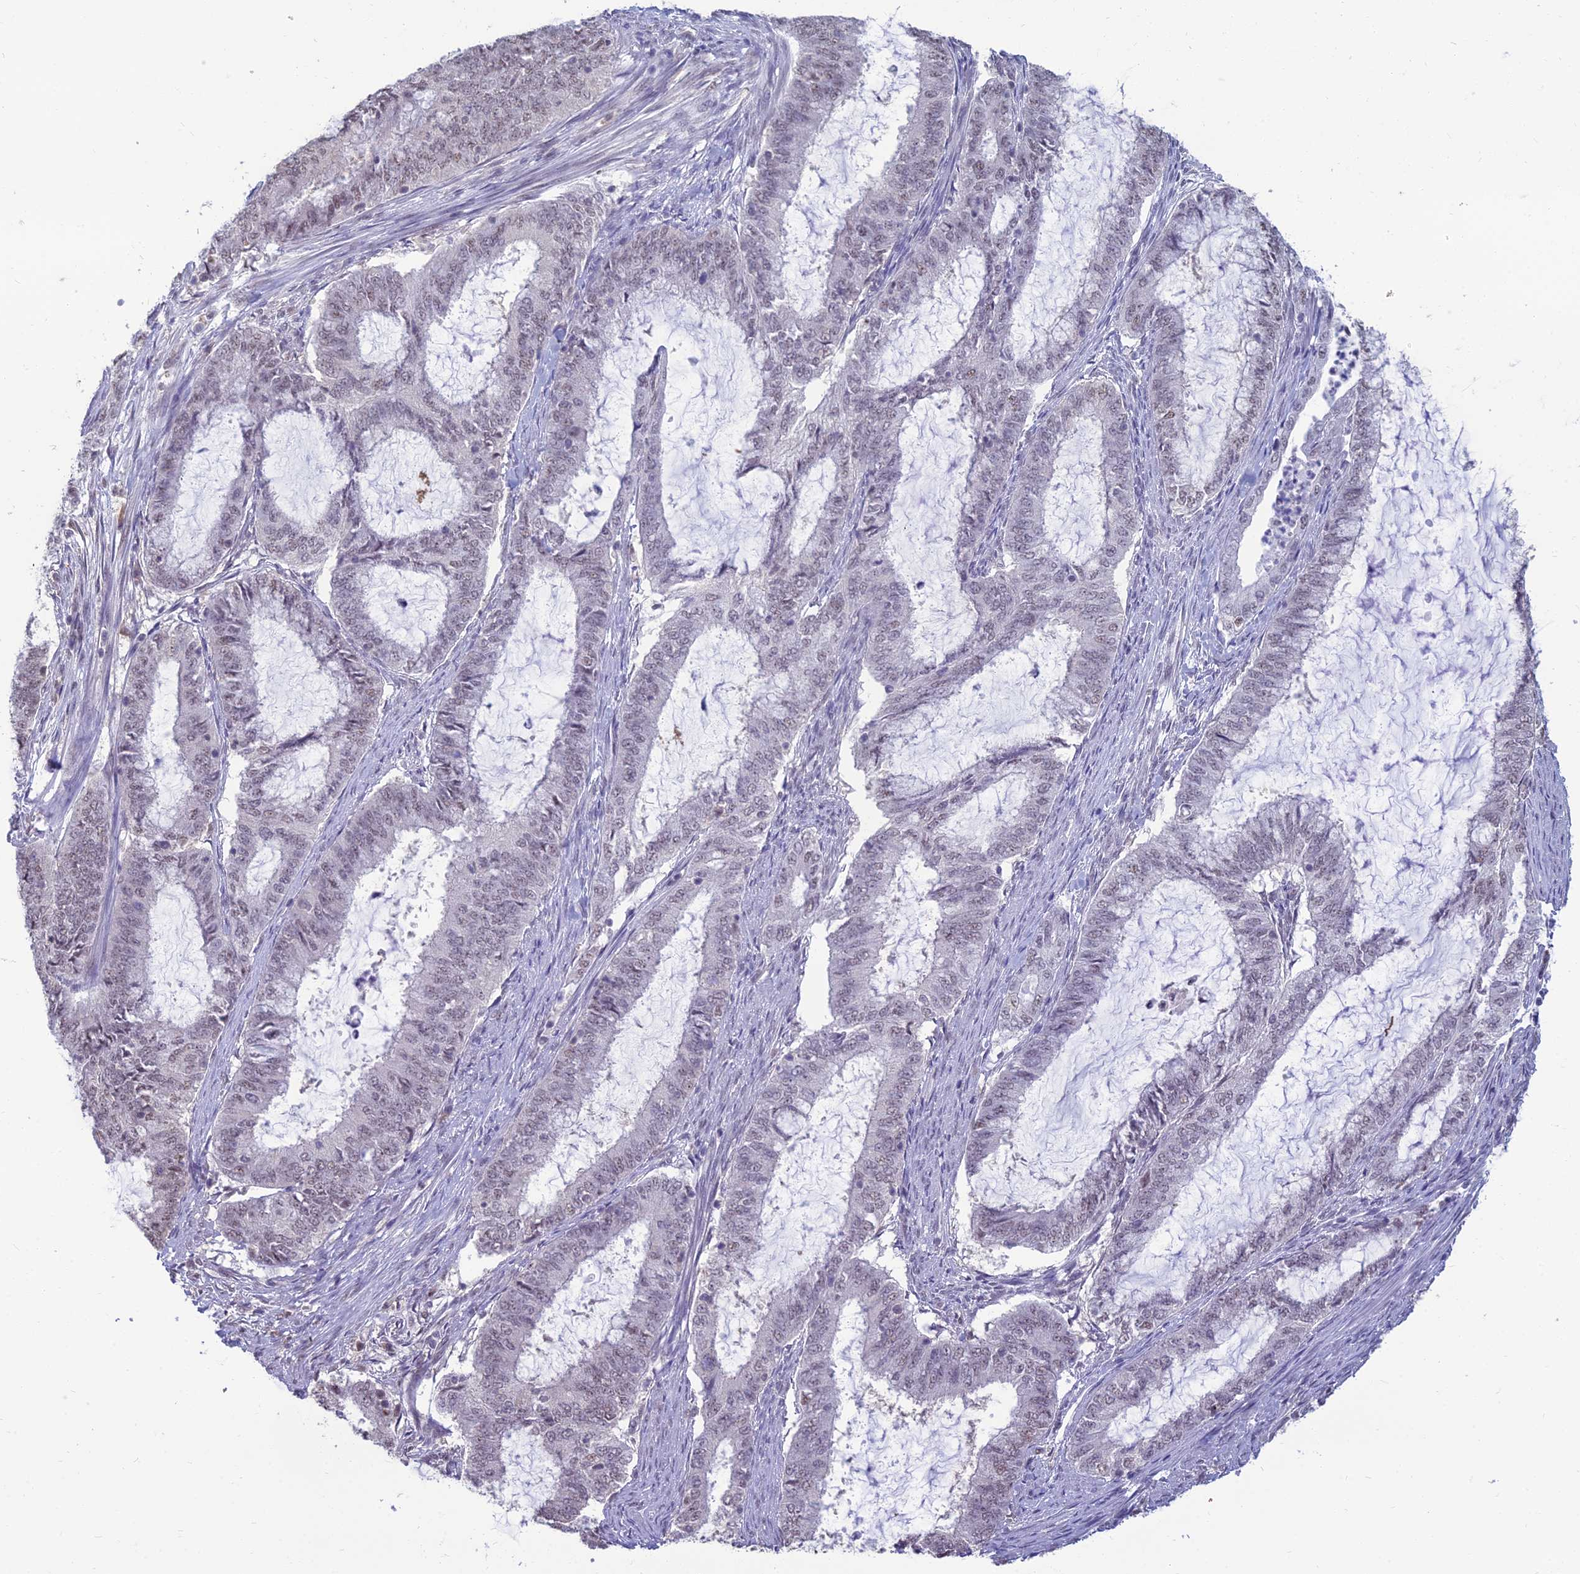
{"staining": {"intensity": "weak", "quantity": "<25%", "location": "nuclear"}, "tissue": "endometrial cancer", "cell_type": "Tumor cells", "image_type": "cancer", "snomed": [{"axis": "morphology", "description": "Adenocarcinoma, NOS"}, {"axis": "topography", "description": "Endometrium"}], "caption": "This is an IHC photomicrograph of adenocarcinoma (endometrial). There is no positivity in tumor cells.", "gene": "SRSF7", "patient": {"sex": "female", "age": 51}}